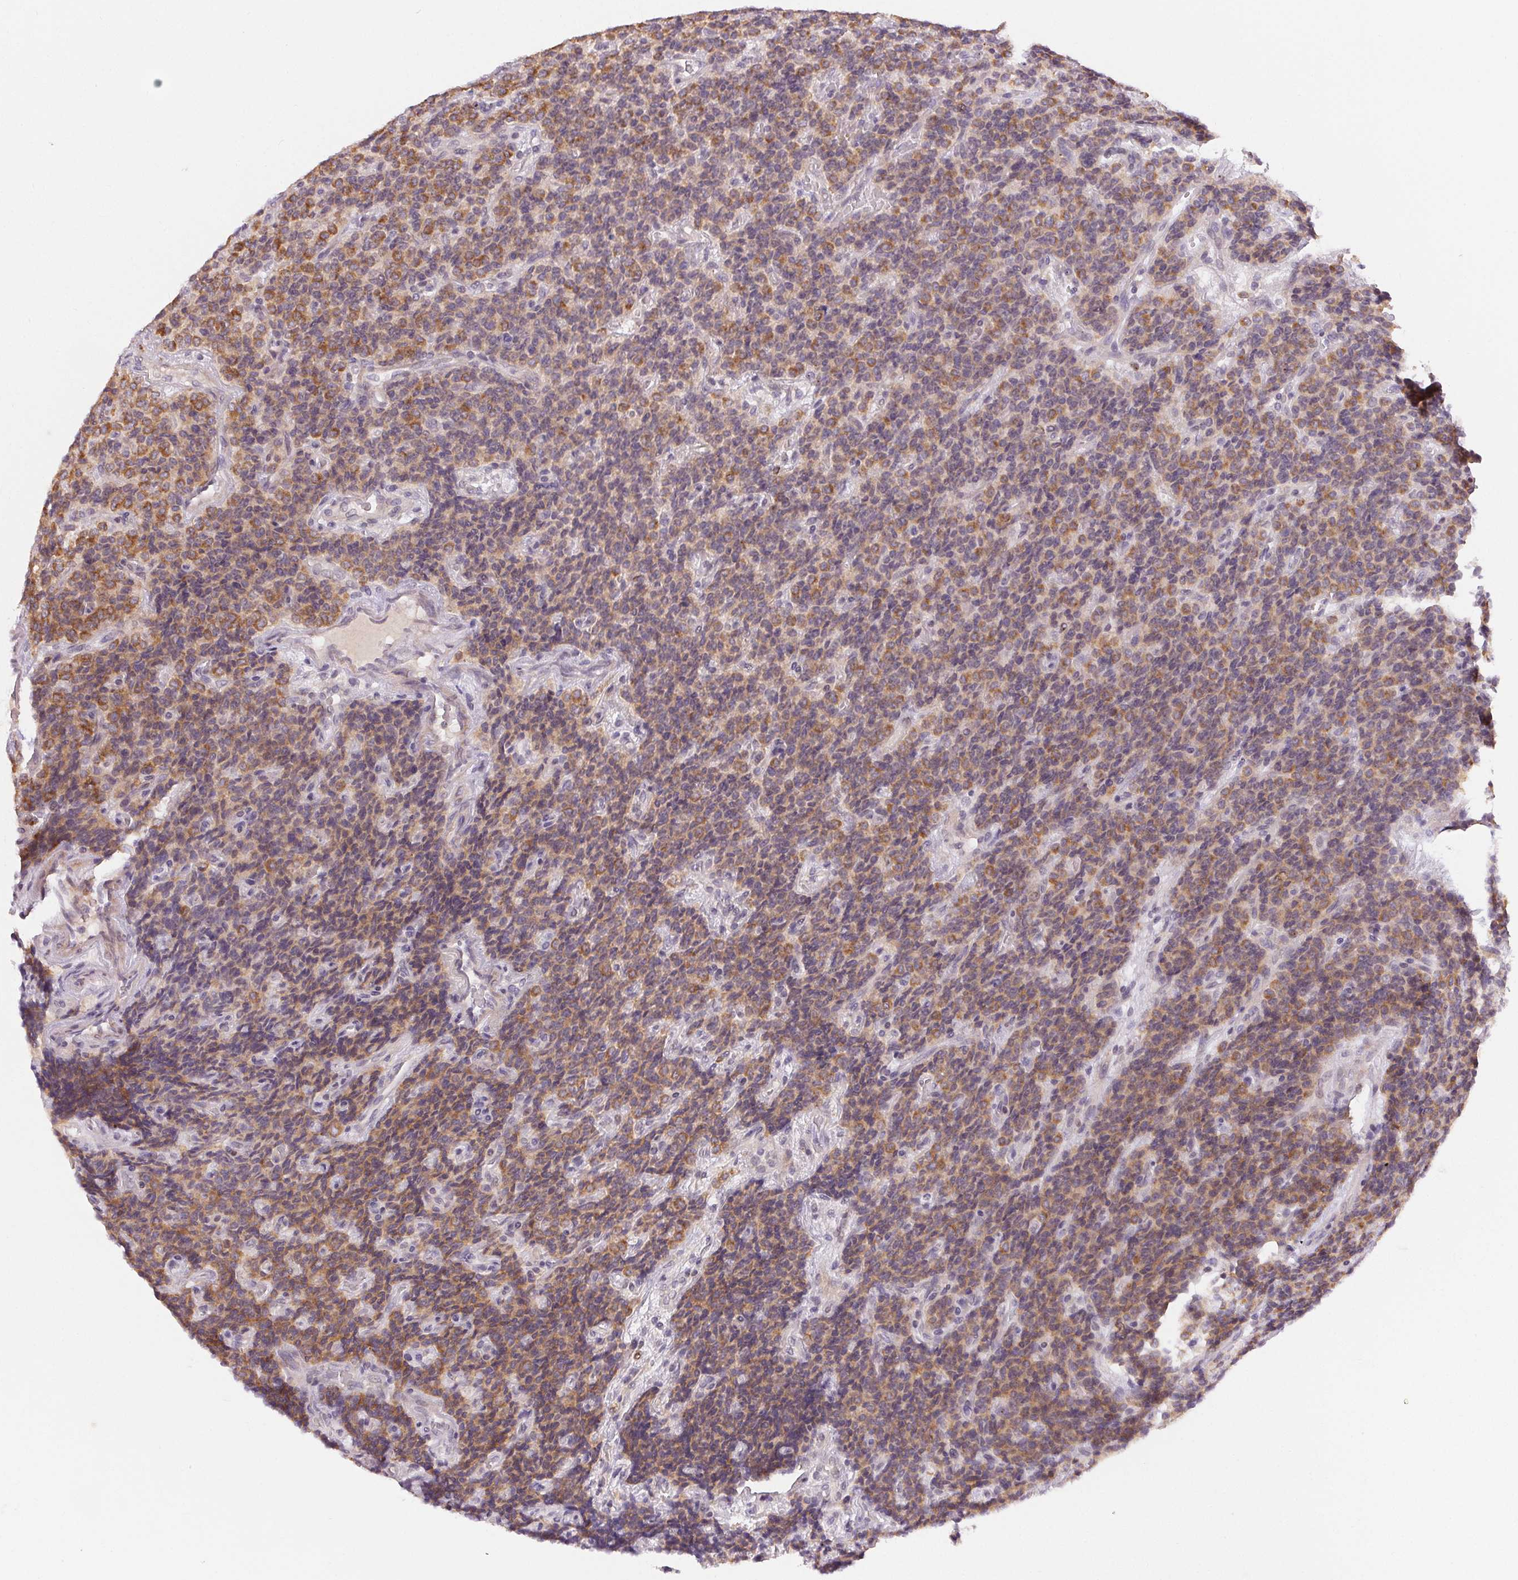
{"staining": {"intensity": "moderate", "quantity": "<25%", "location": "cytoplasmic/membranous"}, "tissue": "carcinoid", "cell_type": "Tumor cells", "image_type": "cancer", "snomed": [{"axis": "morphology", "description": "Carcinoid, malignant, NOS"}, {"axis": "topography", "description": "Pancreas"}], "caption": "Approximately <25% of tumor cells in carcinoid exhibit moderate cytoplasmic/membranous protein staining as visualized by brown immunohistochemical staining.", "gene": "RPGRIP1", "patient": {"sex": "male", "age": 36}}